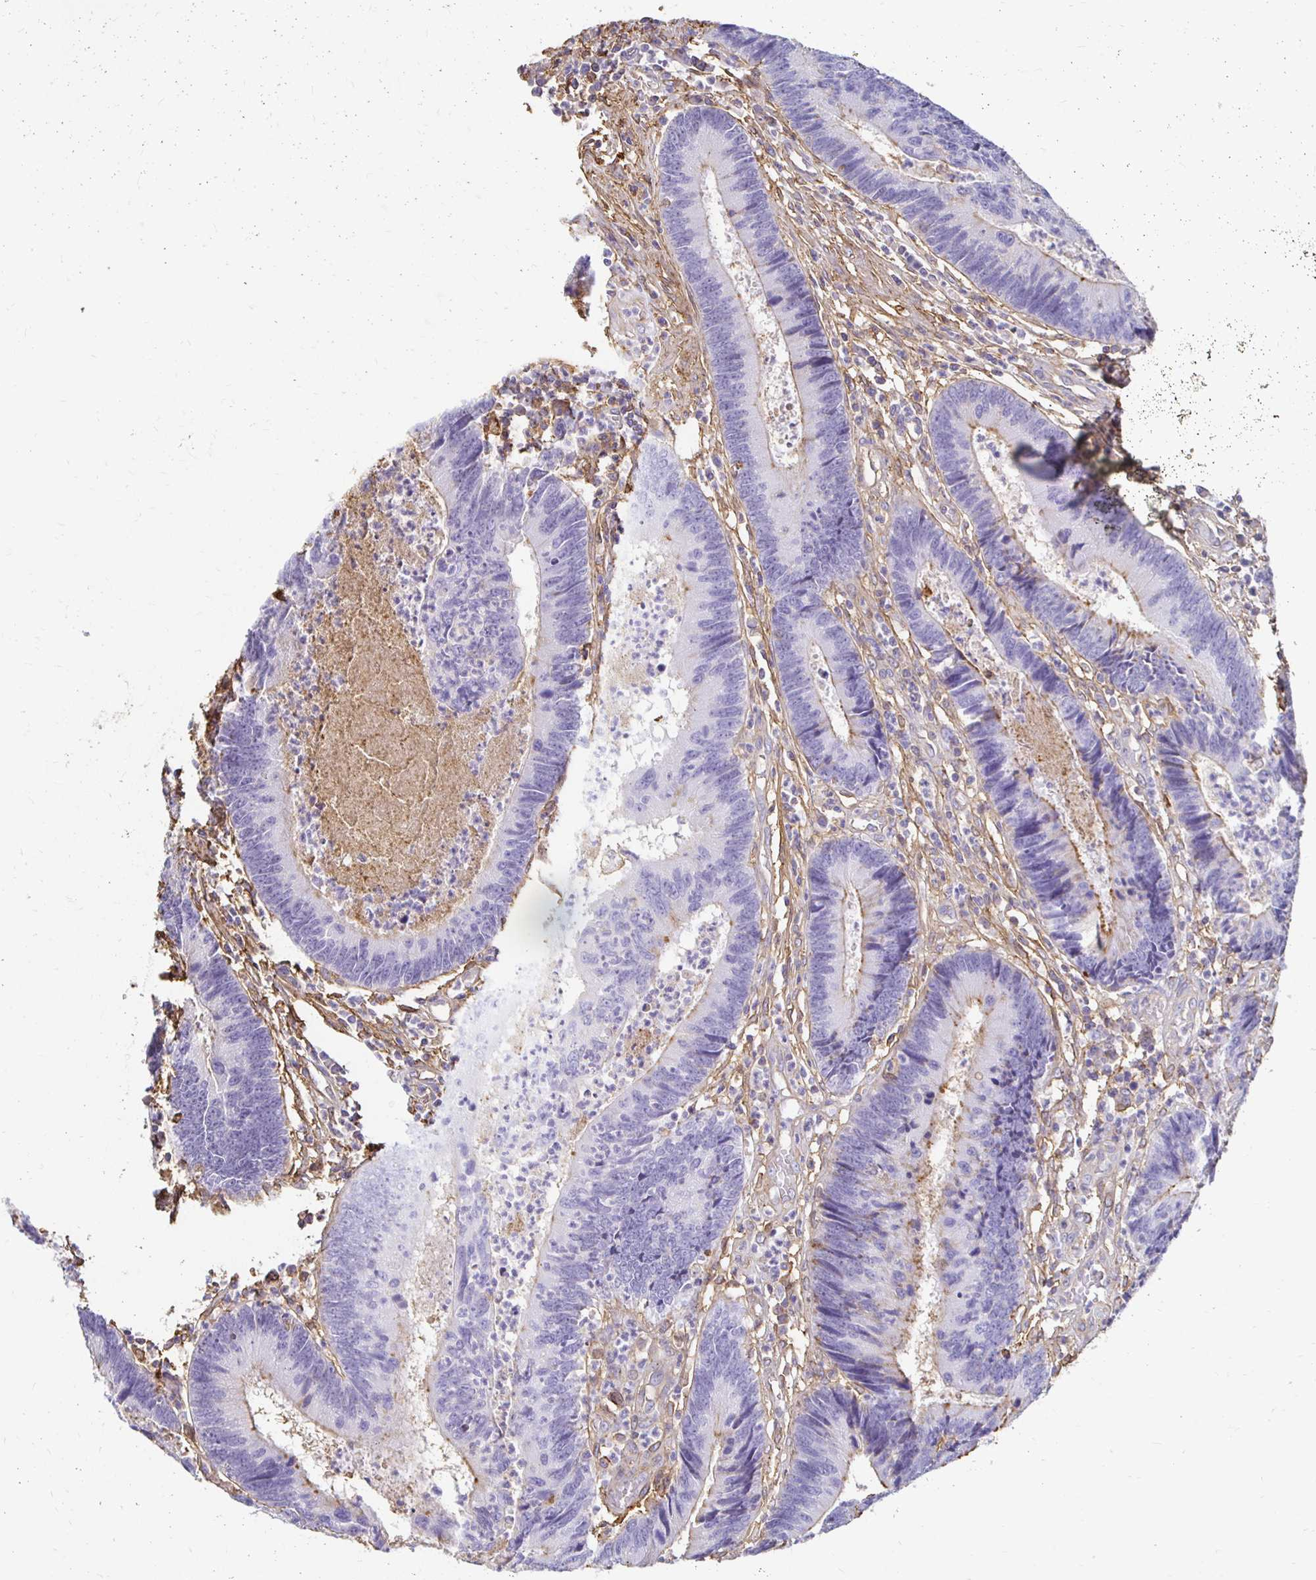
{"staining": {"intensity": "weak", "quantity": "<25%", "location": "cytoplasmic/membranous"}, "tissue": "colorectal cancer", "cell_type": "Tumor cells", "image_type": "cancer", "snomed": [{"axis": "morphology", "description": "Adenocarcinoma, NOS"}, {"axis": "topography", "description": "Colon"}], "caption": "Tumor cells show no significant positivity in colorectal cancer.", "gene": "TAS1R3", "patient": {"sex": "female", "age": 67}}